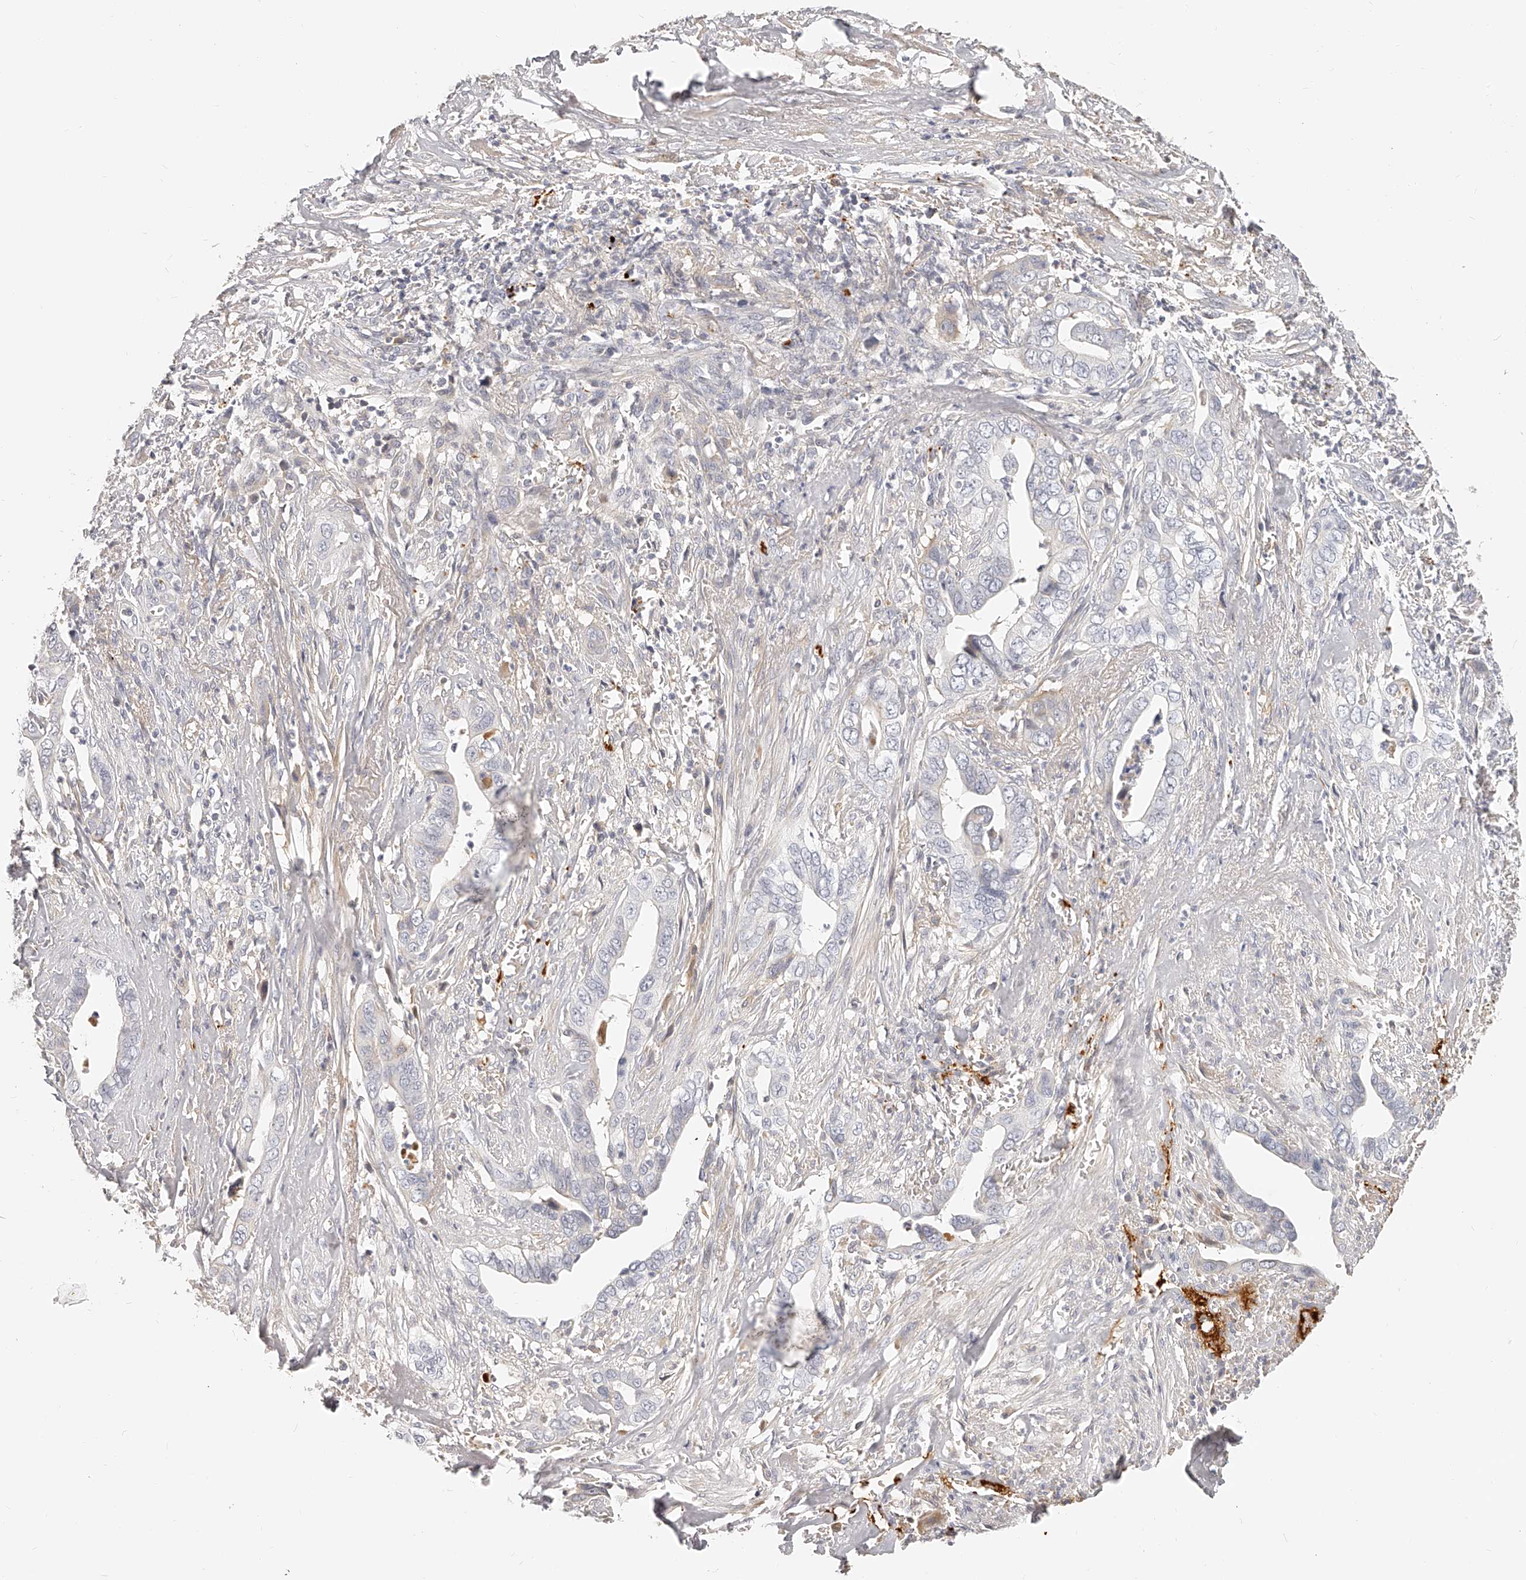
{"staining": {"intensity": "negative", "quantity": "none", "location": "none"}, "tissue": "liver cancer", "cell_type": "Tumor cells", "image_type": "cancer", "snomed": [{"axis": "morphology", "description": "Cholangiocarcinoma"}, {"axis": "topography", "description": "Liver"}], "caption": "Tumor cells show no significant protein expression in cholangiocarcinoma (liver).", "gene": "ITGB3", "patient": {"sex": "female", "age": 79}}